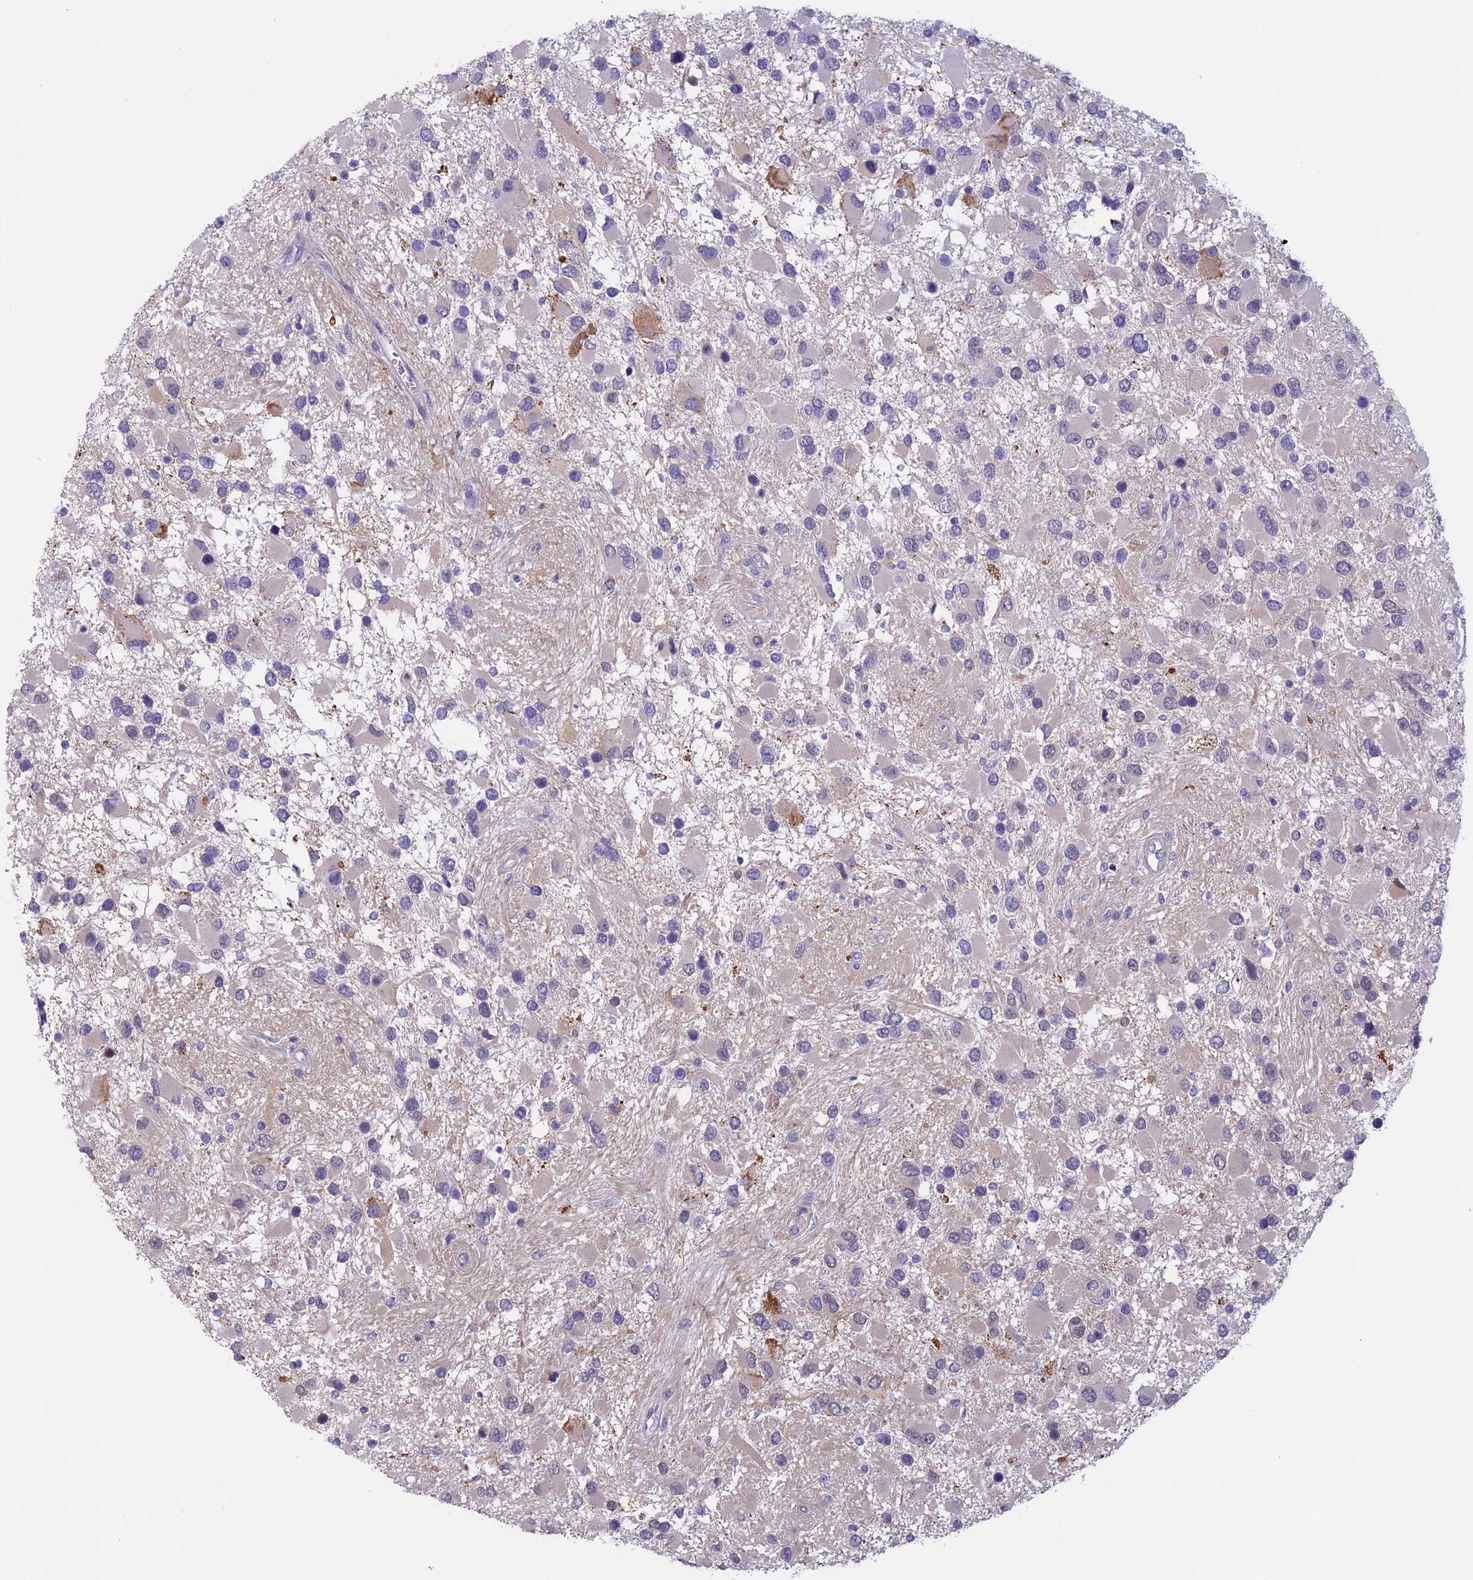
{"staining": {"intensity": "negative", "quantity": "none", "location": "none"}, "tissue": "glioma", "cell_type": "Tumor cells", "image_type": "cancer", "snomed": [{"axis": "morphology", "description": "Glioma, malignant, High grade"}, {"axis": "topography", "description": "Brain"}], "caption": "Photomicrograph shows no protein positivity in tumor cells of high-grade glioma (malignant) tissue.", "gene": "ANGPTL2", "patient": {"sex": "male", "age": 53}}